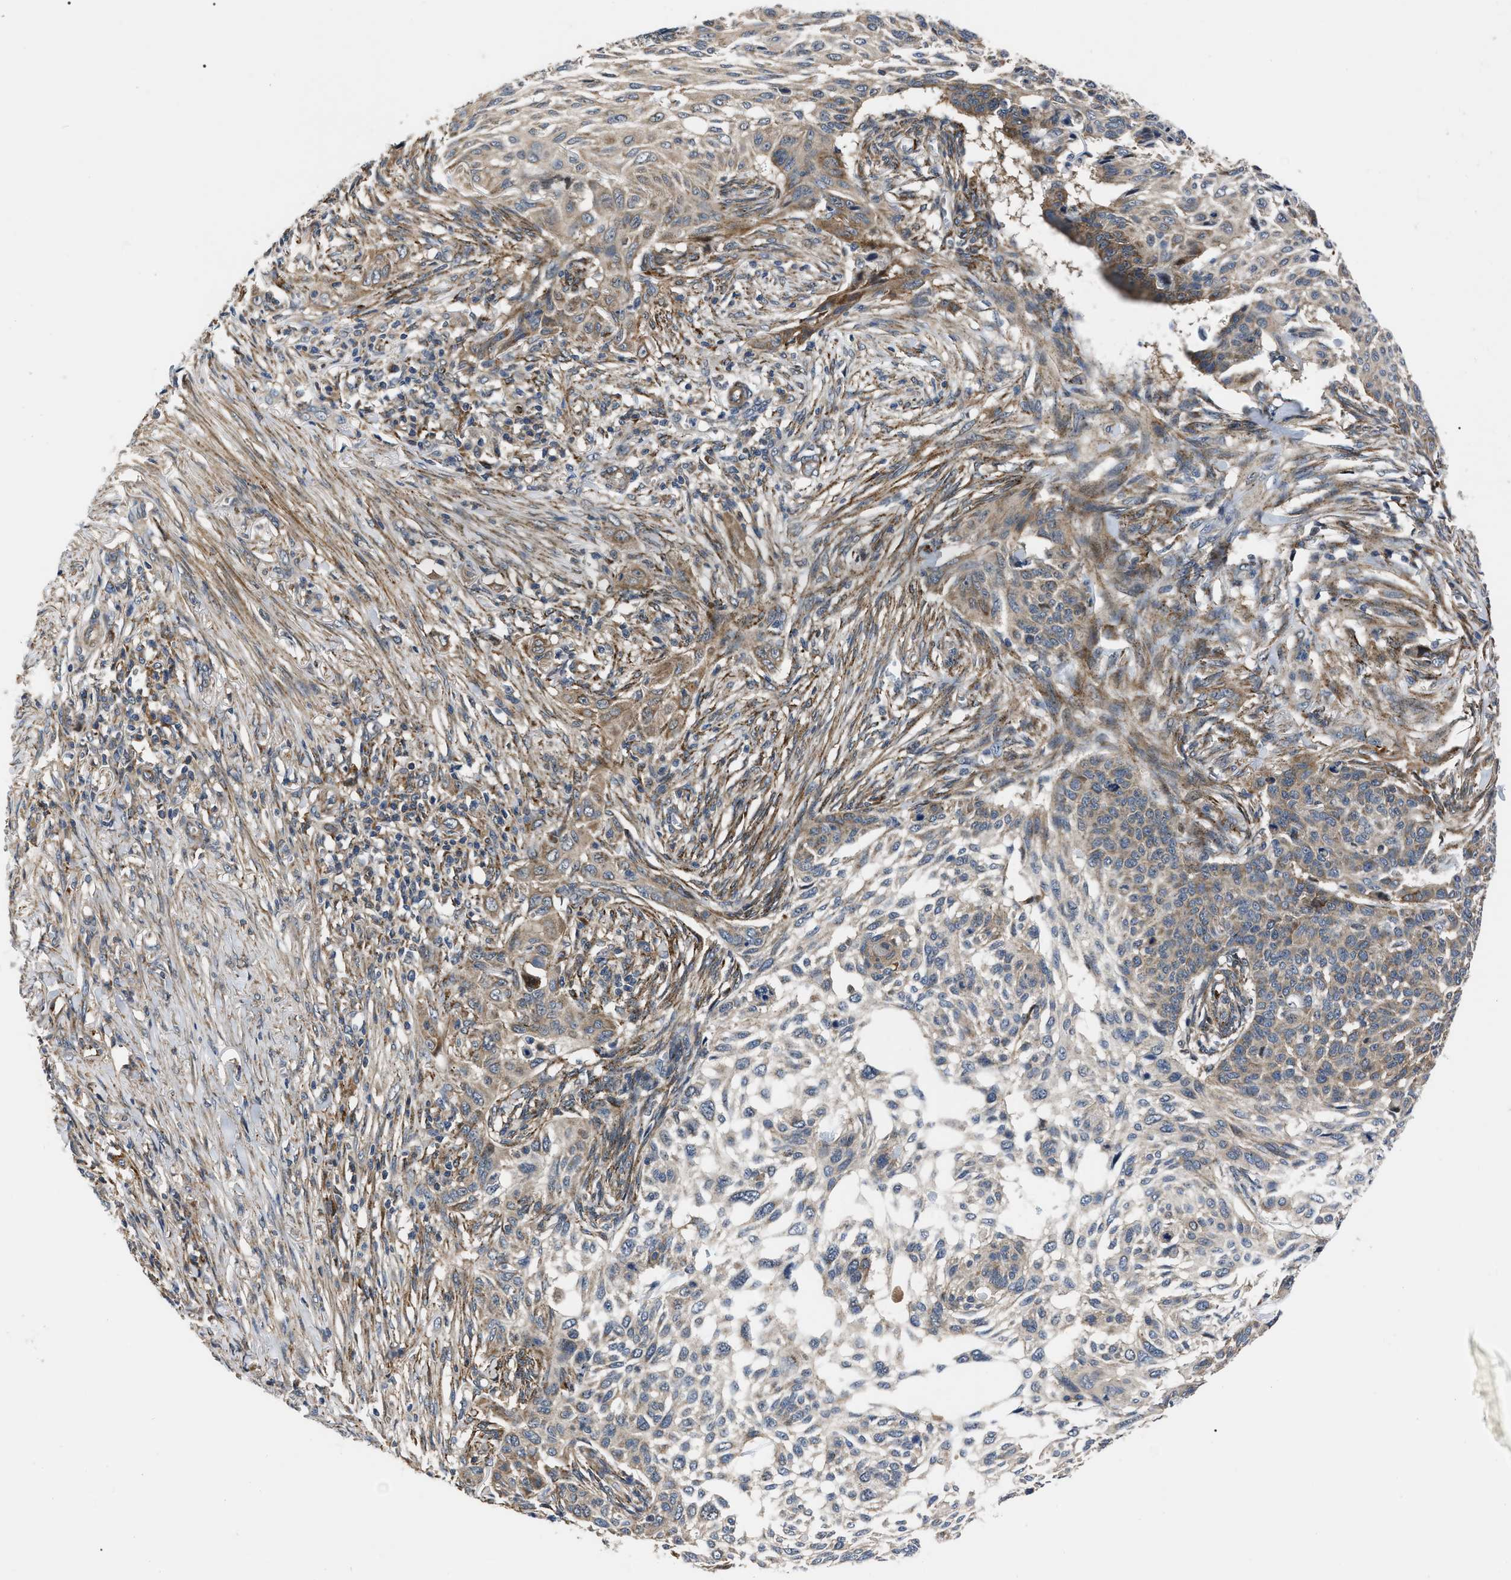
{"staining": {"intensity": "moderate", "quantity": "25%-75%", "location": "cytoplasmic/membranous"}, "tissue": "skin cancer", "cell_type": "Tumor cells", "image_type": "cancer", "snomed": [{"axis": "morphology", "description": "Basal cell carcinoma"}, {"axis": "topography", "description": "Skin"}], "caption": "About 25%-75% of tumor cells in human skin cancer (basal cell carcinoma) exhibit moderate cytoplasmic/membranous protein positivity as visualized by brown immunohistochemical staining.", "gene": "PPWD1", "patient": {"sex": "male", "age": 85}}